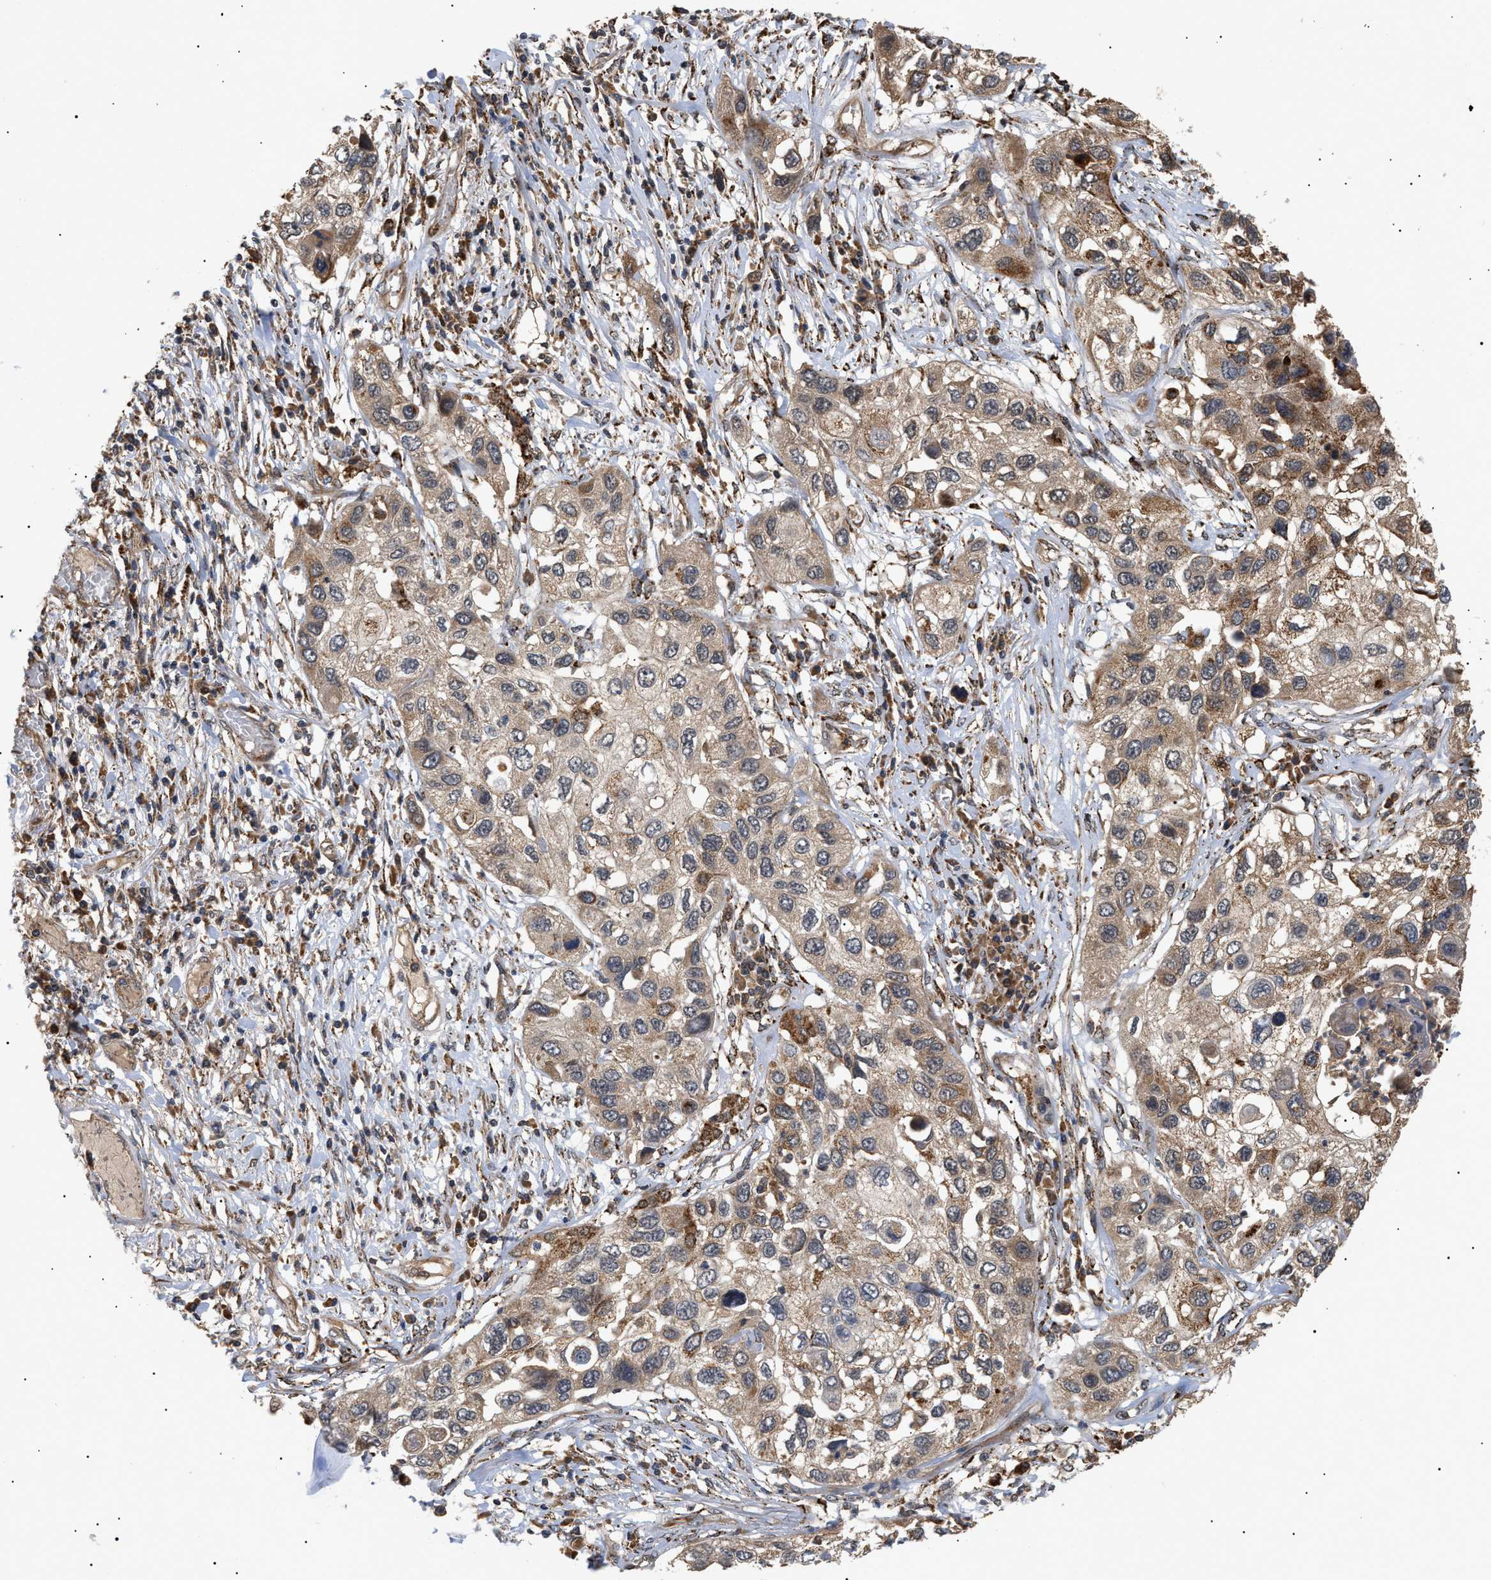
{"staining": {"intensity": "weak", "quantity": ">75%", "location": "cytoplasmic/membranous"}, "tissue": "lung cancer", "cell_type": "Tumor cells", "image_type": "cancer", "snomed": [{"axis": "morphology", "description": "Squamous cell carcinoma, NOS"}, {"axis": "topography", "description": "Lung"}], "caption": "A brown stain shows weak cytoplasmic/membranous expression of a protein in human lung cancer tumor cells.", "gene": "ASTL", "patient": {"sex": "male", "age": 71}}